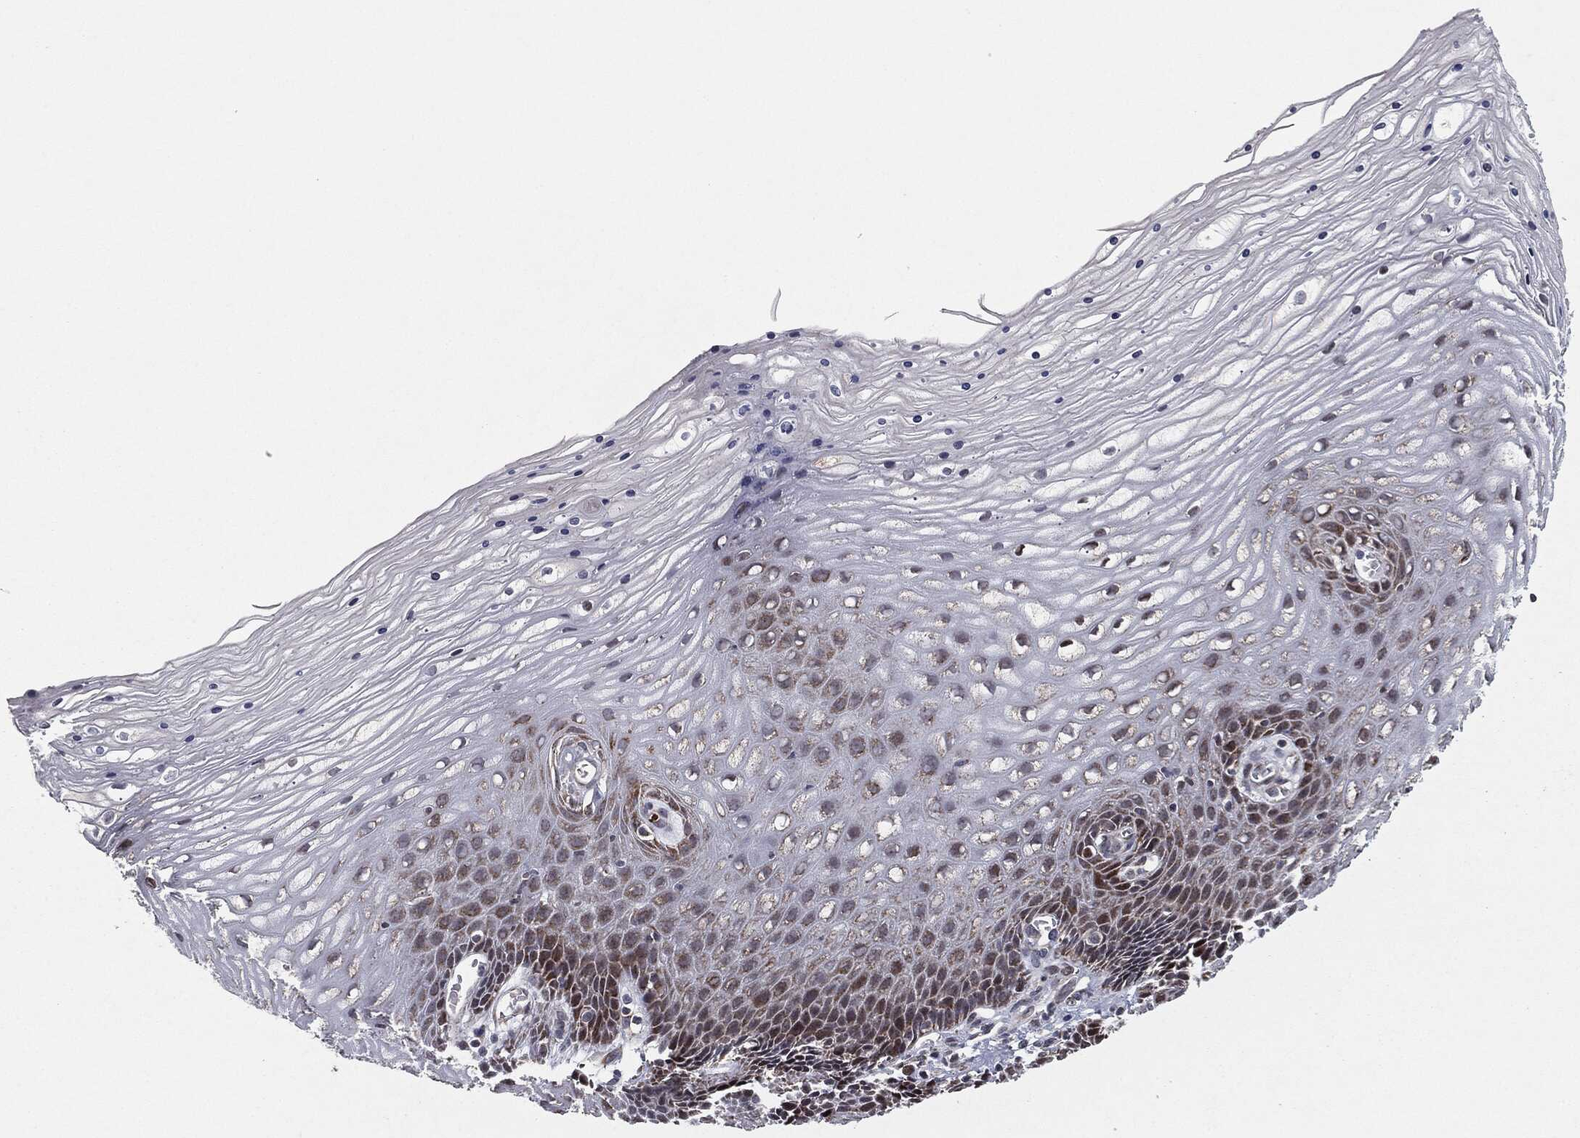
{"staining": {"intensity": "moderate", "quantity": "<25%", "location": "cytoplasmic/membranous"}, "tissue": "cervix", "cell_type": "Glandular cells", "image_type": "normal", "snomed": [{"axis": "morphology", "description": "Normal tissue, NOS"}, {"axis": "topography", "description": "Cervix"}], "caption": "IHC of benign human cervix reveals low levels of moderate cytoplasmic/membranous expression in about <25% of glandular cells. Using DAB (3,3'-diaminobenzidine) (brown) and hematoxylin (blue) stains, captured at high magnification using brightfield microscopy.", "gene": "CHCHD2", "patient": {"sex": "female", "age": 35}}